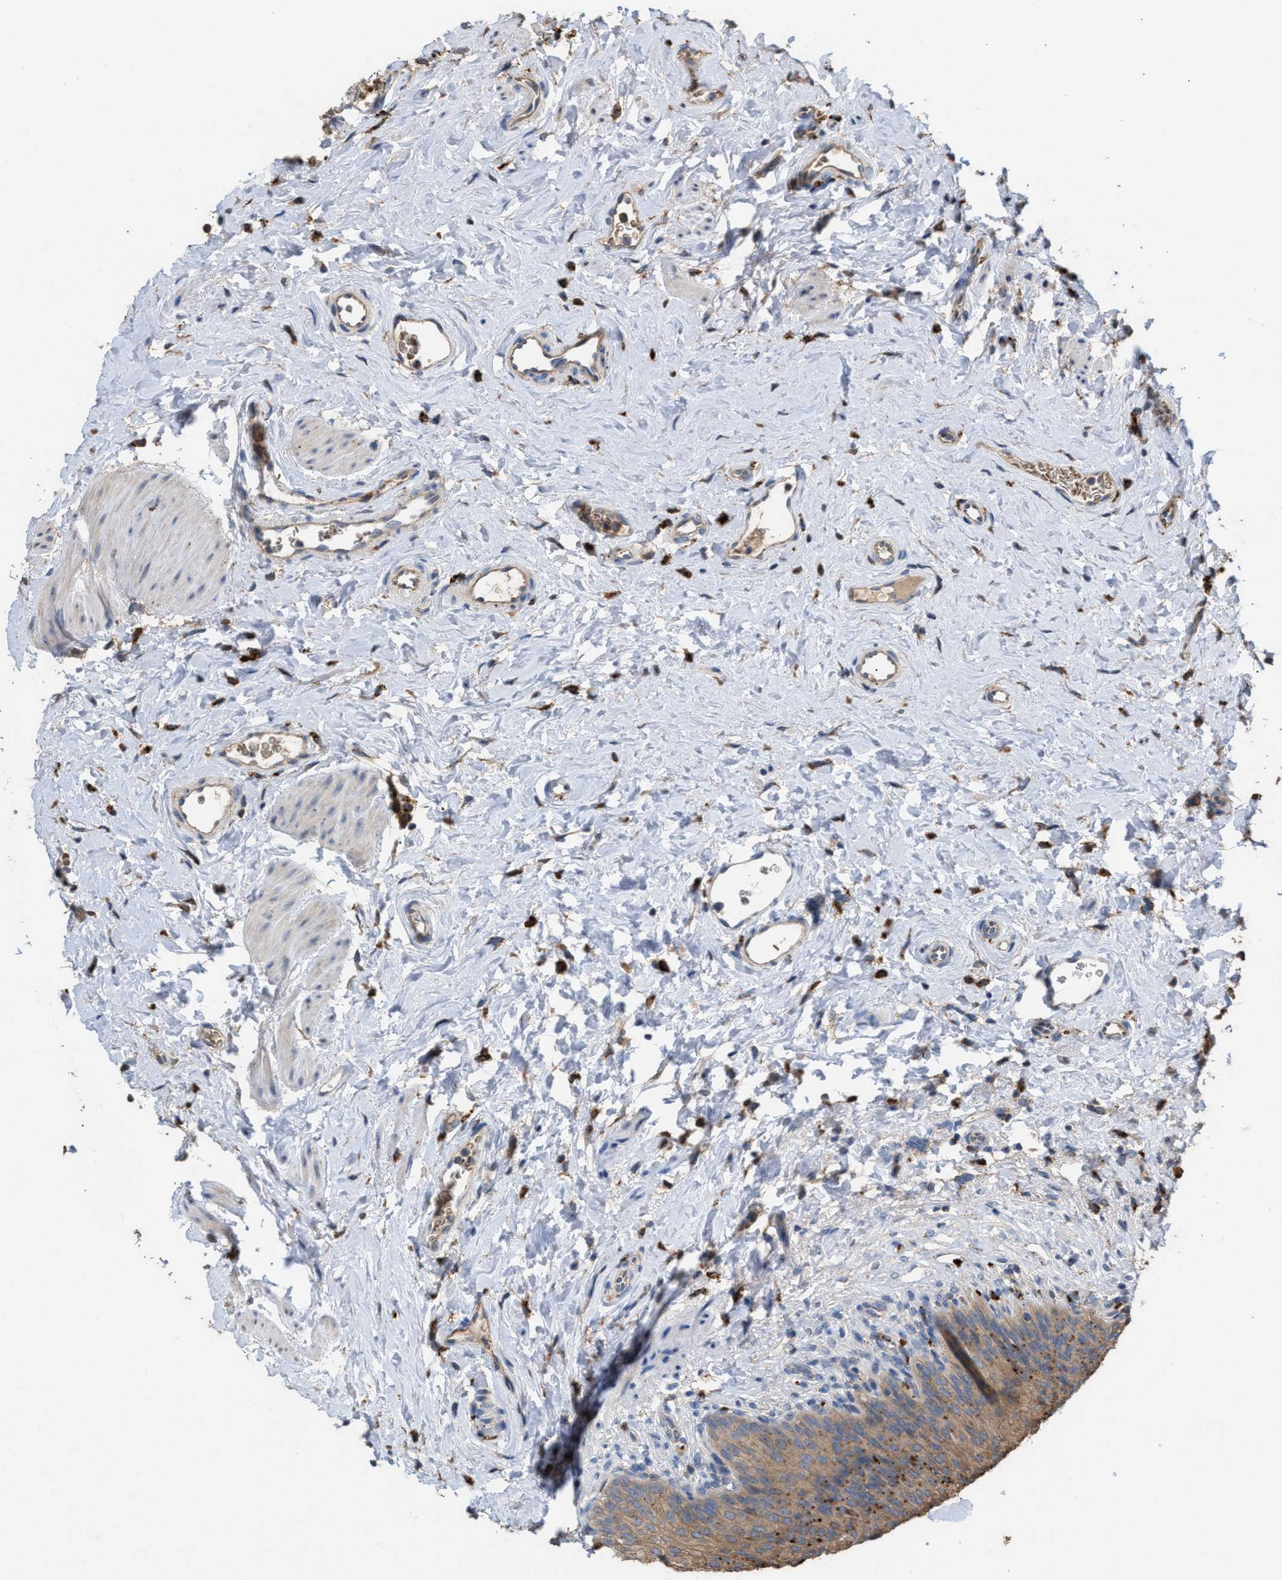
{"staining": {"intensity": "strong", "quantity": ">75%", "location": "cytoplasmic/membranous"}, "tissue": "urinary bladder", "cell_type": "Urothelial cells", "image_type": "normal", "snomed": [{"axis": "morphology", "description": "Normal tissue, NOS"}, {"axis": "topography", "description": "Urinary bladder"}], "caption": "Immunohistochemical staining of benign human urinary bladder displays >75% levels of strong cytoplasmic/membranous protein staining in approximately >75% of urothelial cells.", "gene": "ELMO3", "patient": {"sex": "female", "age": 79}}